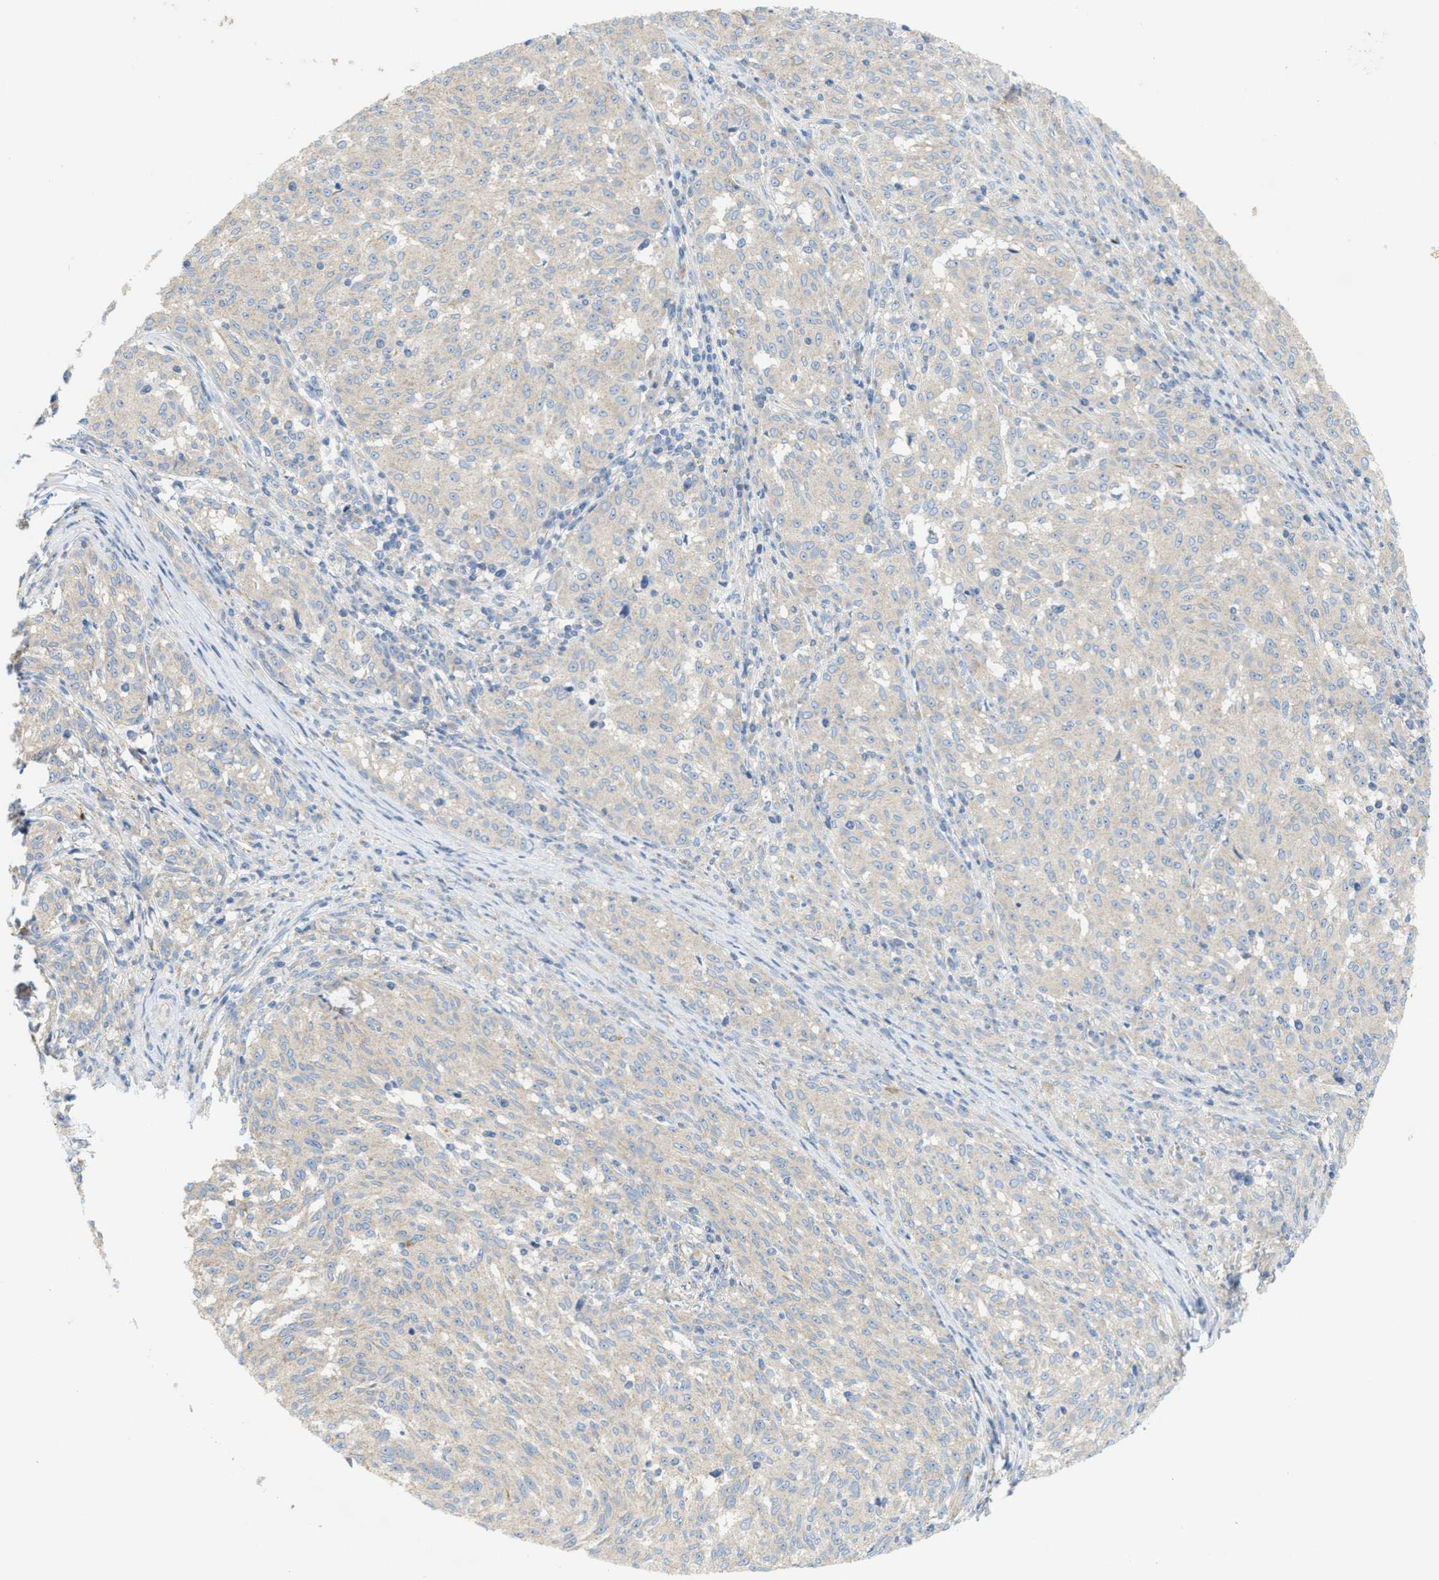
{"staining": {"intensity": "negative", "quantity": "none", "location": "none"}, "tissue": "melanoma", "cell_type": "Tumor cells", "image_type": "cancer", "snomed": [{"axis": "morphology", "description": "Malignant melanoma, NOS"}, {"axis": "topography", "description": "Skin"}], "caption": "Tumor cells are negative for brown protein staining in malignant melanoma.", "gene": "UBAP2", "patient": {"sex": "female", "age": 72}}